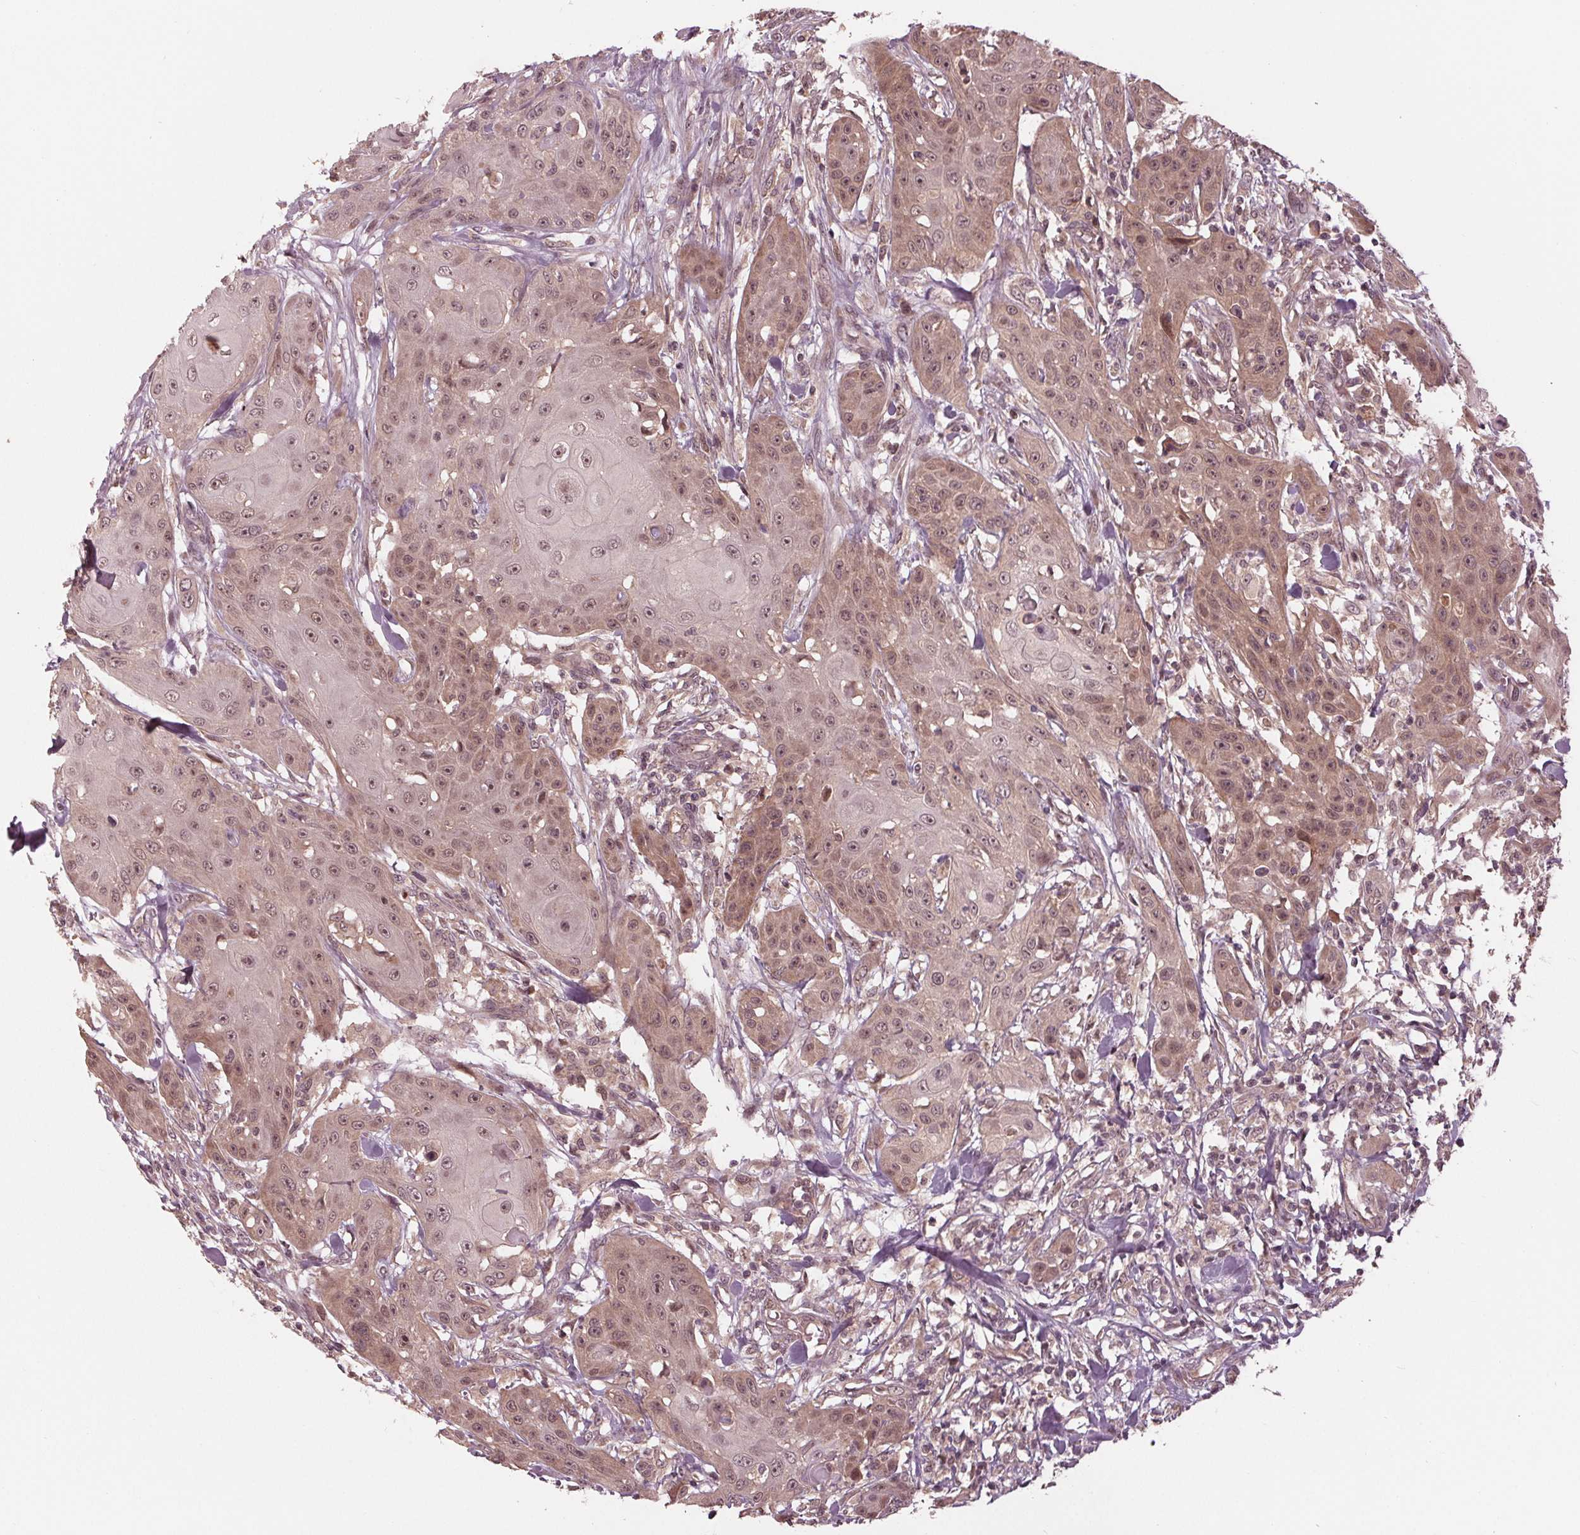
{"staining": {"intensity": "moderate", "quantity": ">75%", "location": "cytoplasmic/membranous,nuclear"}, "tissue": "head and neck cancer", "cell_type": "Tumor cells", "image_type": "cancer", "snomed": [{"axis": "morphology", "description": "Squamous cell carcinoma, NOS"}, {"axis": "topography", "description": "Oral tissue"}, {"axis": "topography", "description": "Head-Neck"}], "caption": "Immunohistochemistry (IHC) micrograph of human head and neck squamous cell carcinoma stained for a protein (brown), which displays medium levels of moderate cytoplasmic/membranous and nuclear expression in about >75% of tumor cells.", "gene": "ZNF471", "patient": {"sex": "female", "age": 55}}